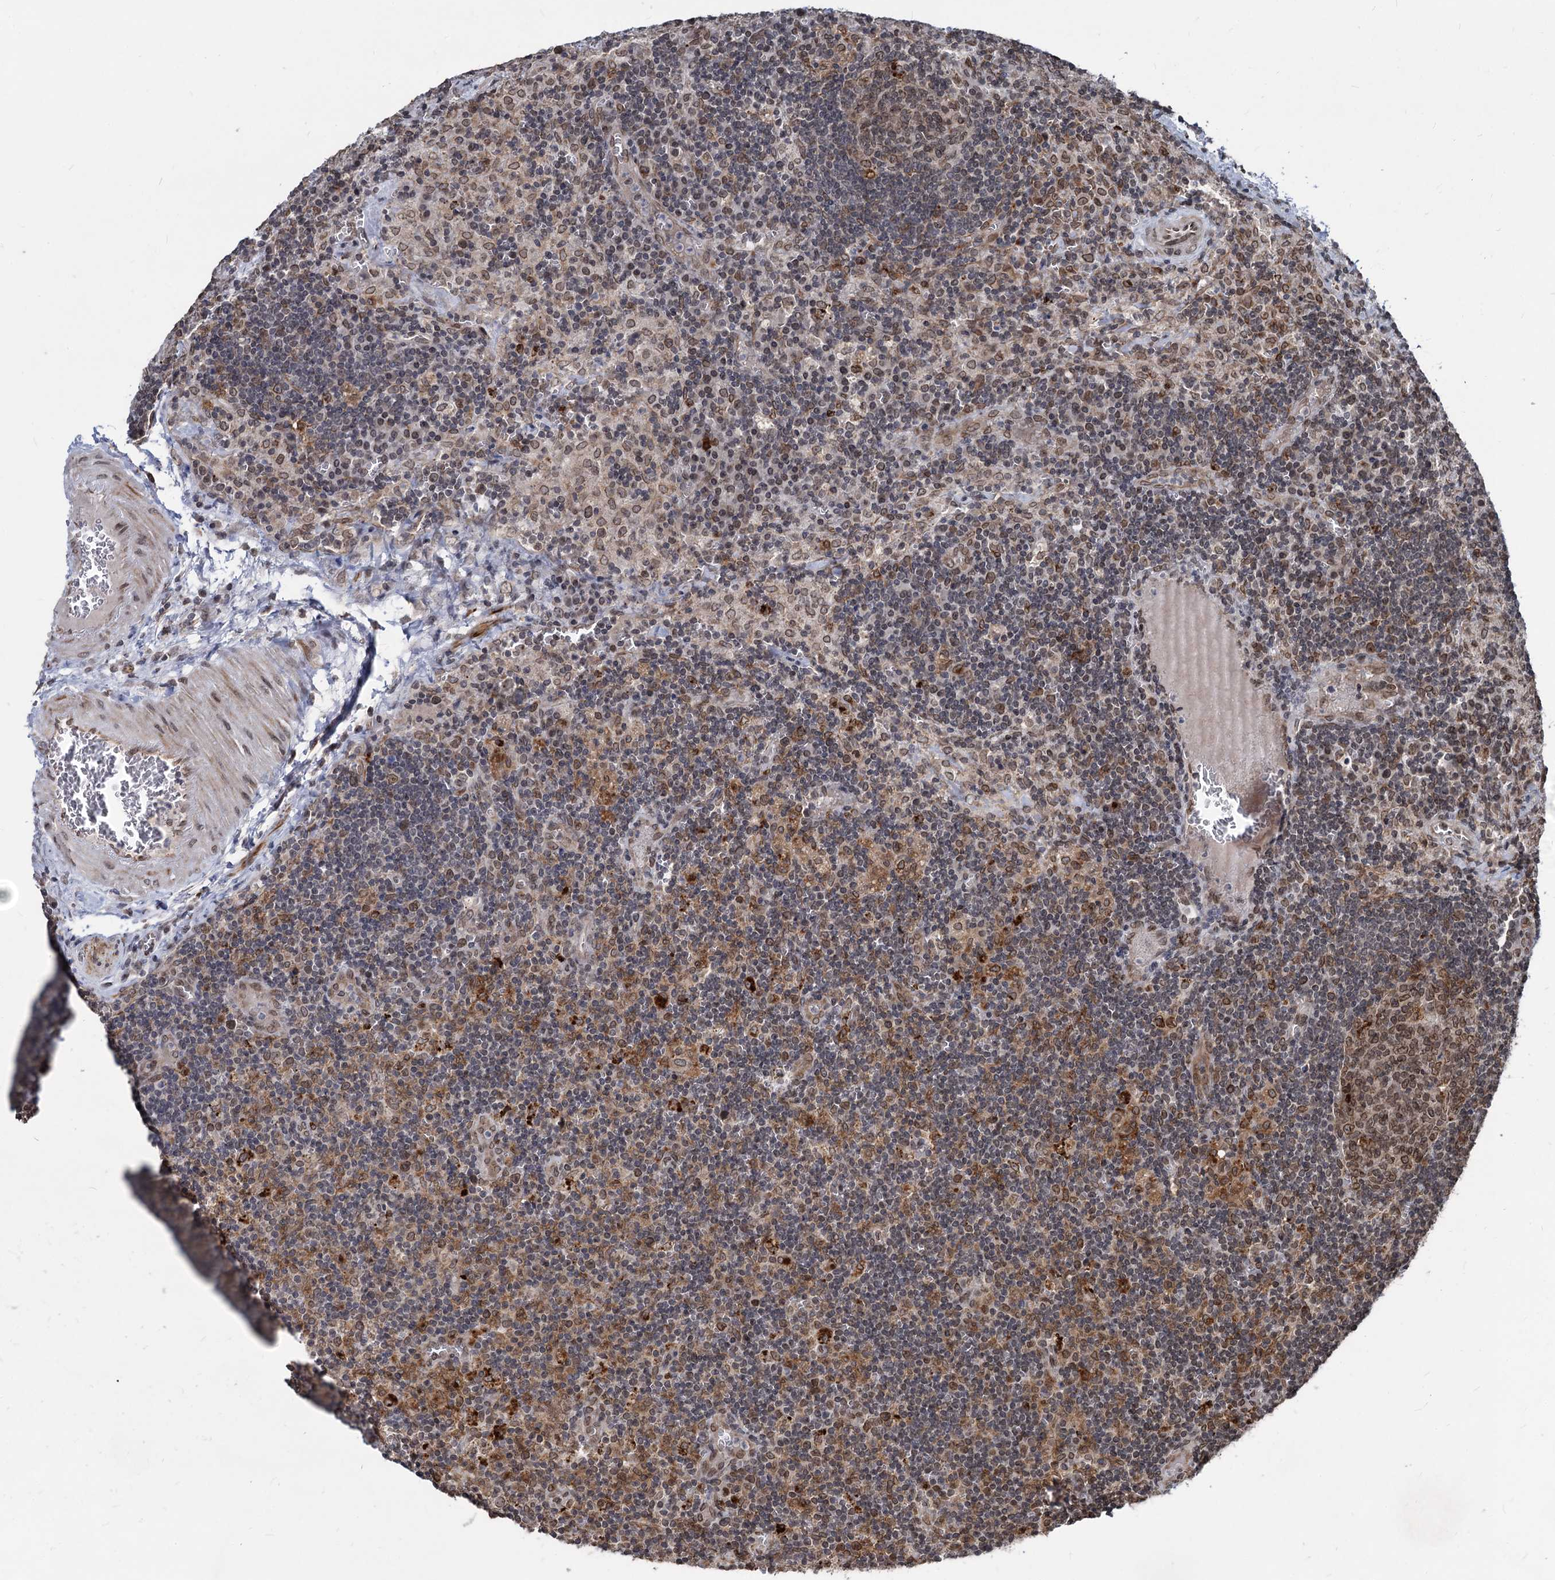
{"staining": {"intensity": "moderate", "quantity": "25%-75%", "location": "cytoplasmic/membranous,nuclear"}, "tissue": "lymph node", "cell_type": "Germinal center cells", "image_type": "normal", "snomed": [{"axis": "morphology", "description": "Normal tissue, NOS"}, {"axis": "topography", "description": "Lymph node"}], "caption": "Immunohistochemistry photomicrograph of benign human lymph node stained for a protein (brown), which demonstrates medium levels of moderate cytoplasmic/membranous,nuclear staining in about 25%-75% of germinal center cells.", "gene": "RNF6", "patient": {"sex": "male", "age": 58}}